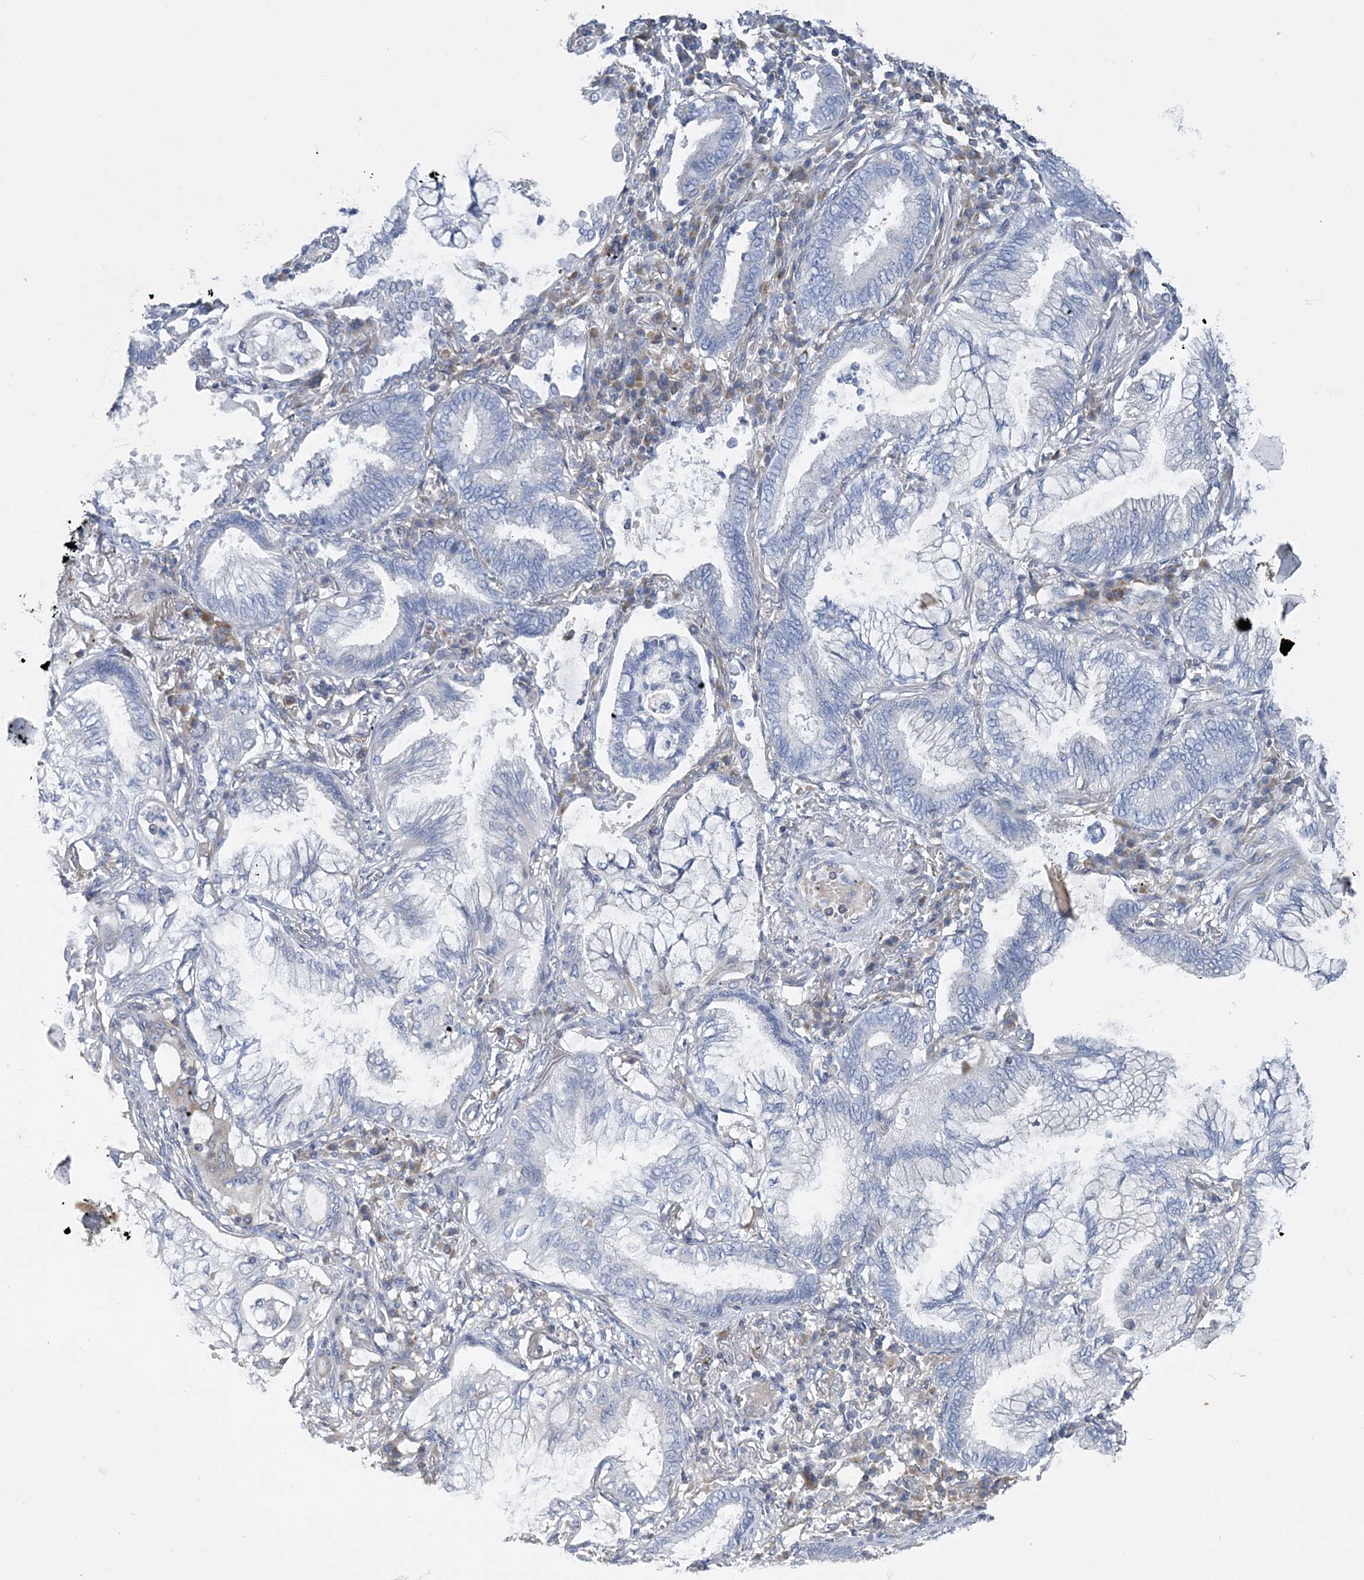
{"staining": {"intensity": "negative", "quantity": "none", "location": "none"}, "tissue": "lung cancer", "cell_type": "Tumor cells", "image_type": "cancer", "snomed": [{"axis": "morphology", "description": "Adenocarcinoma, NOS"}, {"axis": "topography", "description": "Lung"}], "caption": "This is an IHC micrograph of lung adenocarcinoma. There is no staining in tumor cells.", "gene": "FAM114A2", "patient": {"sex": "female", "age": 70}}